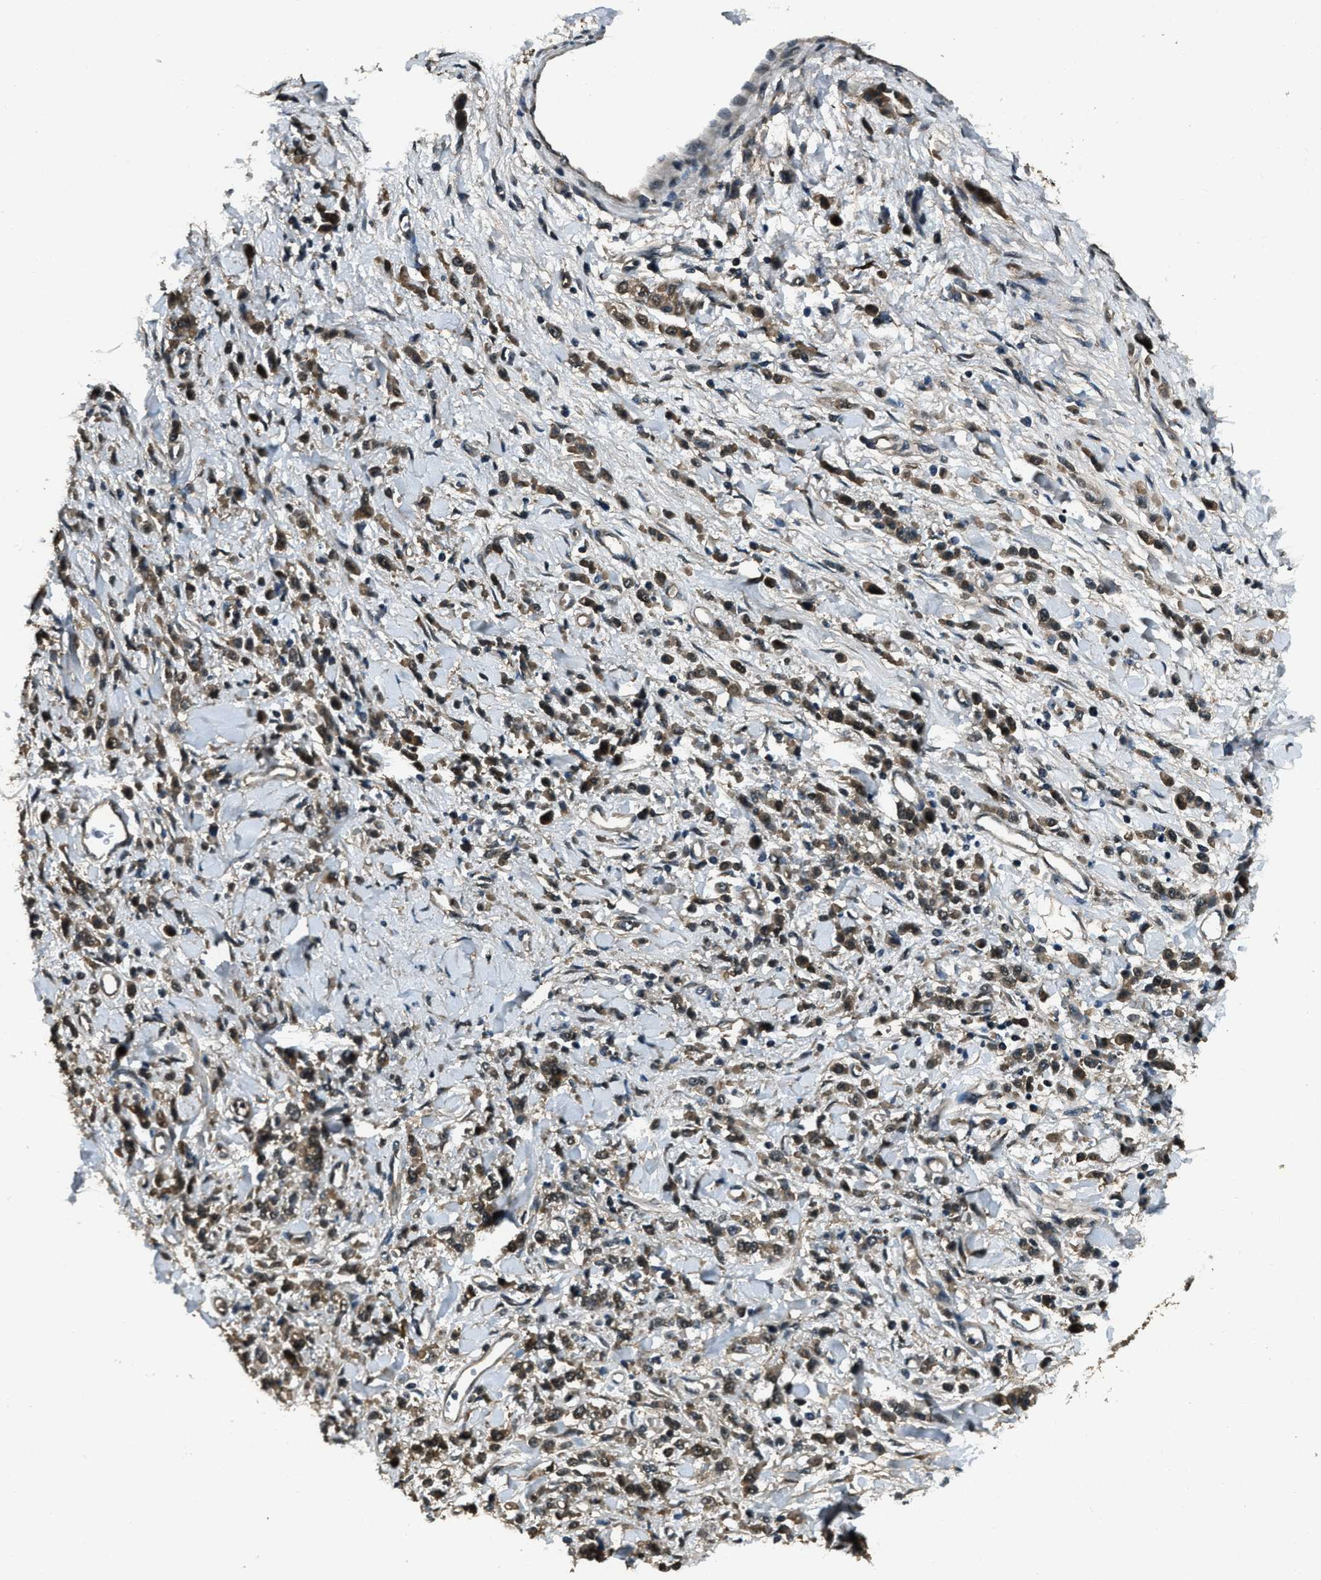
{"staining": {"intensity": "moderate", "quantity": ">75%", "location": "cytoplasmic/membranous"}, "tissue": "stomach cancer", "cell_type": "Tumor cells", "image_type": "cancer", "snomed": [{"axis": "morphology", "description": "Normal tissue, NOS"}, {"axis": "morphology", "description": "Adenocarcinoma, NOS"}, {"axis": "topography", "description": "Stomach"}], "caption": "Stomach cancer stained with a brown dye displays moderate cytoplasmic/membranous positive expression in about >75% of tumor cells.", "gene": "NUDCD3", "patient": {"sex": "male", "age": 82}}